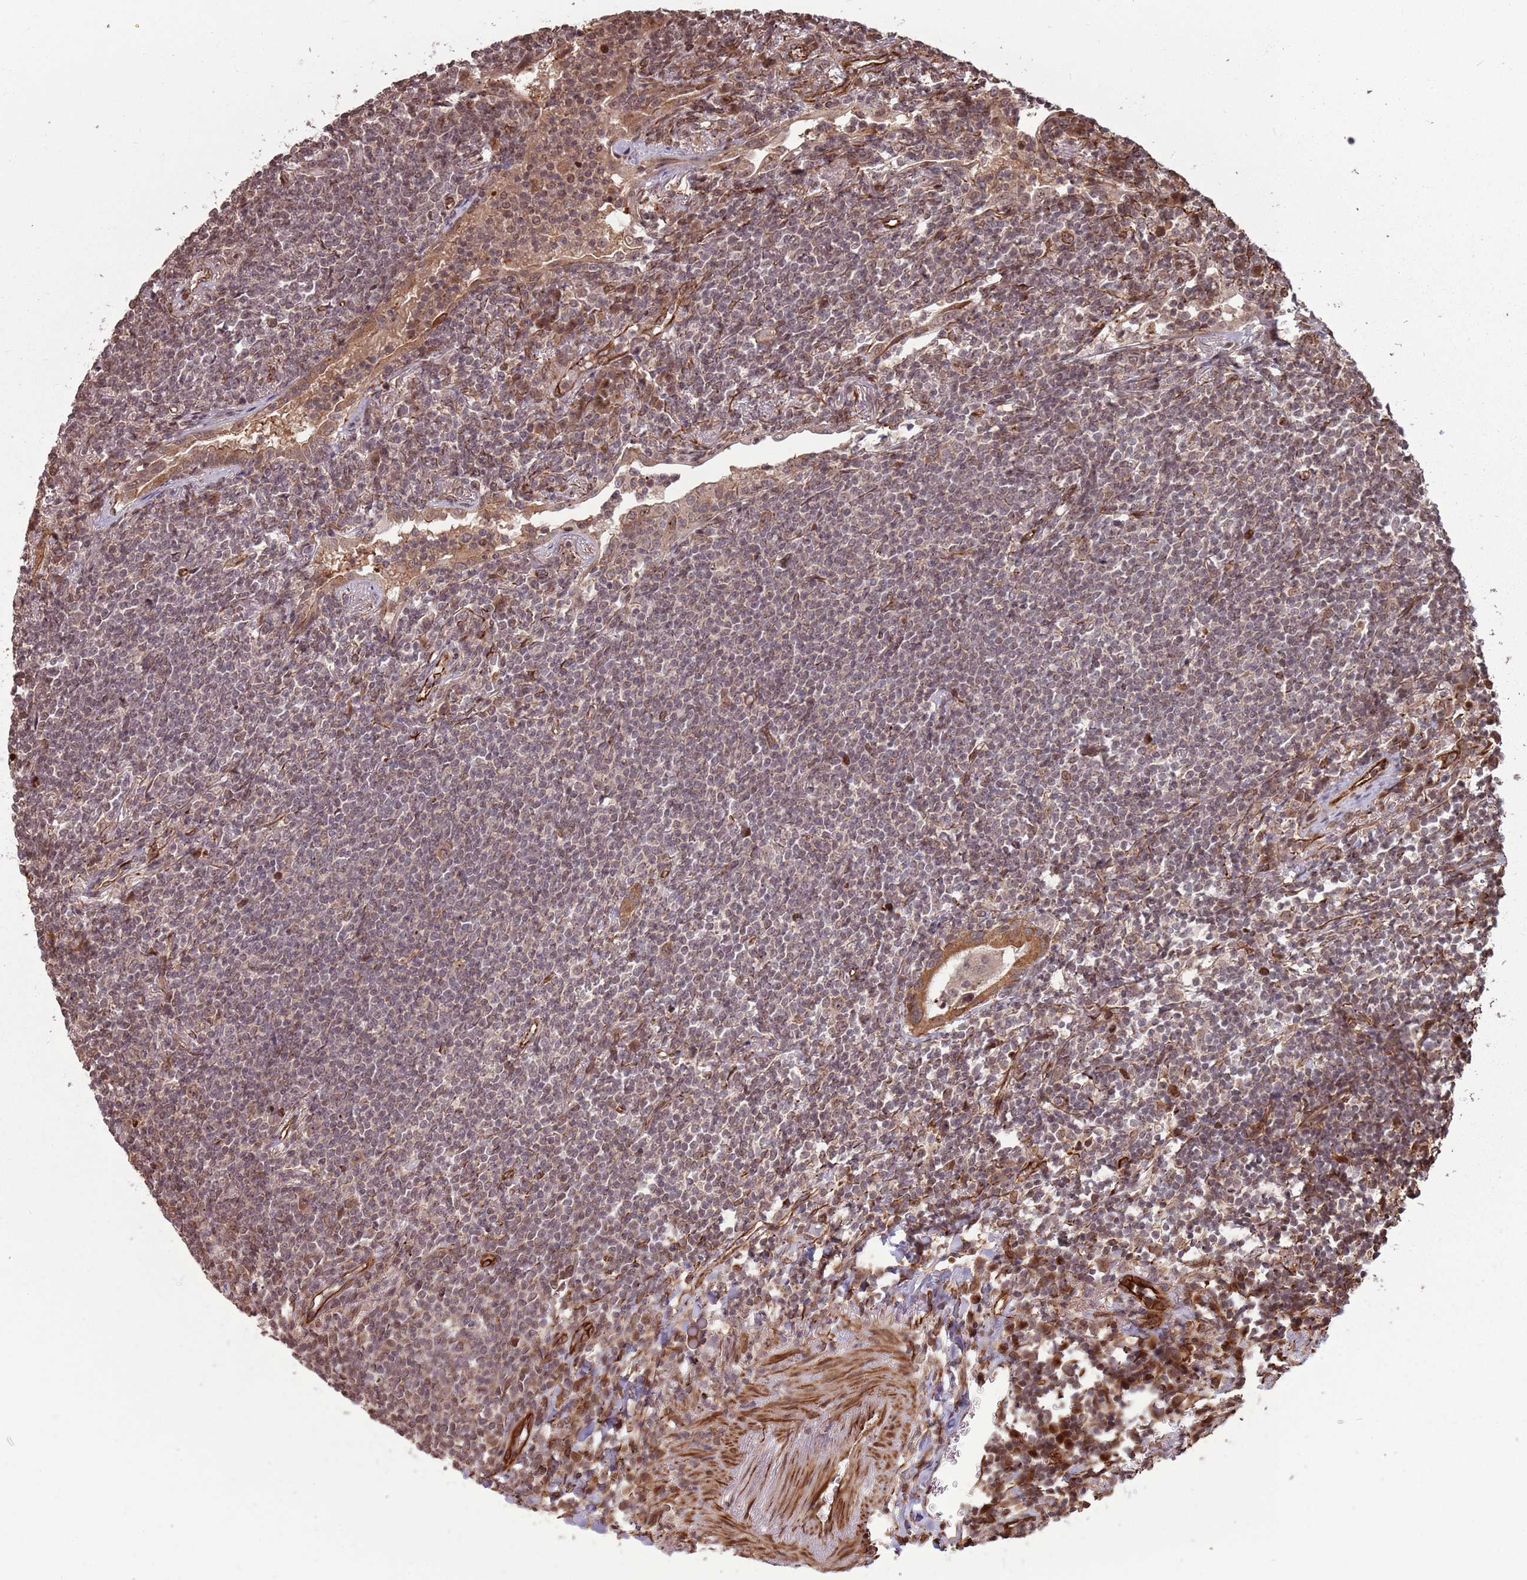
{"staining": {"intensity": "moderate", "quantity": "<25%", "location": "cytoplasmic/membranous,nuclear"}, "tissue": "lymphoma", "cell_type": "Tumor cells", "image_type": "cancer", "snomed": [{"axis": "morphology", "description": "Malignant lymphoma, non-Hodgkin's type, Low grade"}, {"axis": "topography", "description": "Lung"}], "caption": "IHC (DAB) staining of human lymphoma shows moderate cytoplasmic/membranous and nuclear protein staining in about <25% of tumor cells.", "gene": "ADAMTS3", "patient": {"sex": "female", "age": 71}}